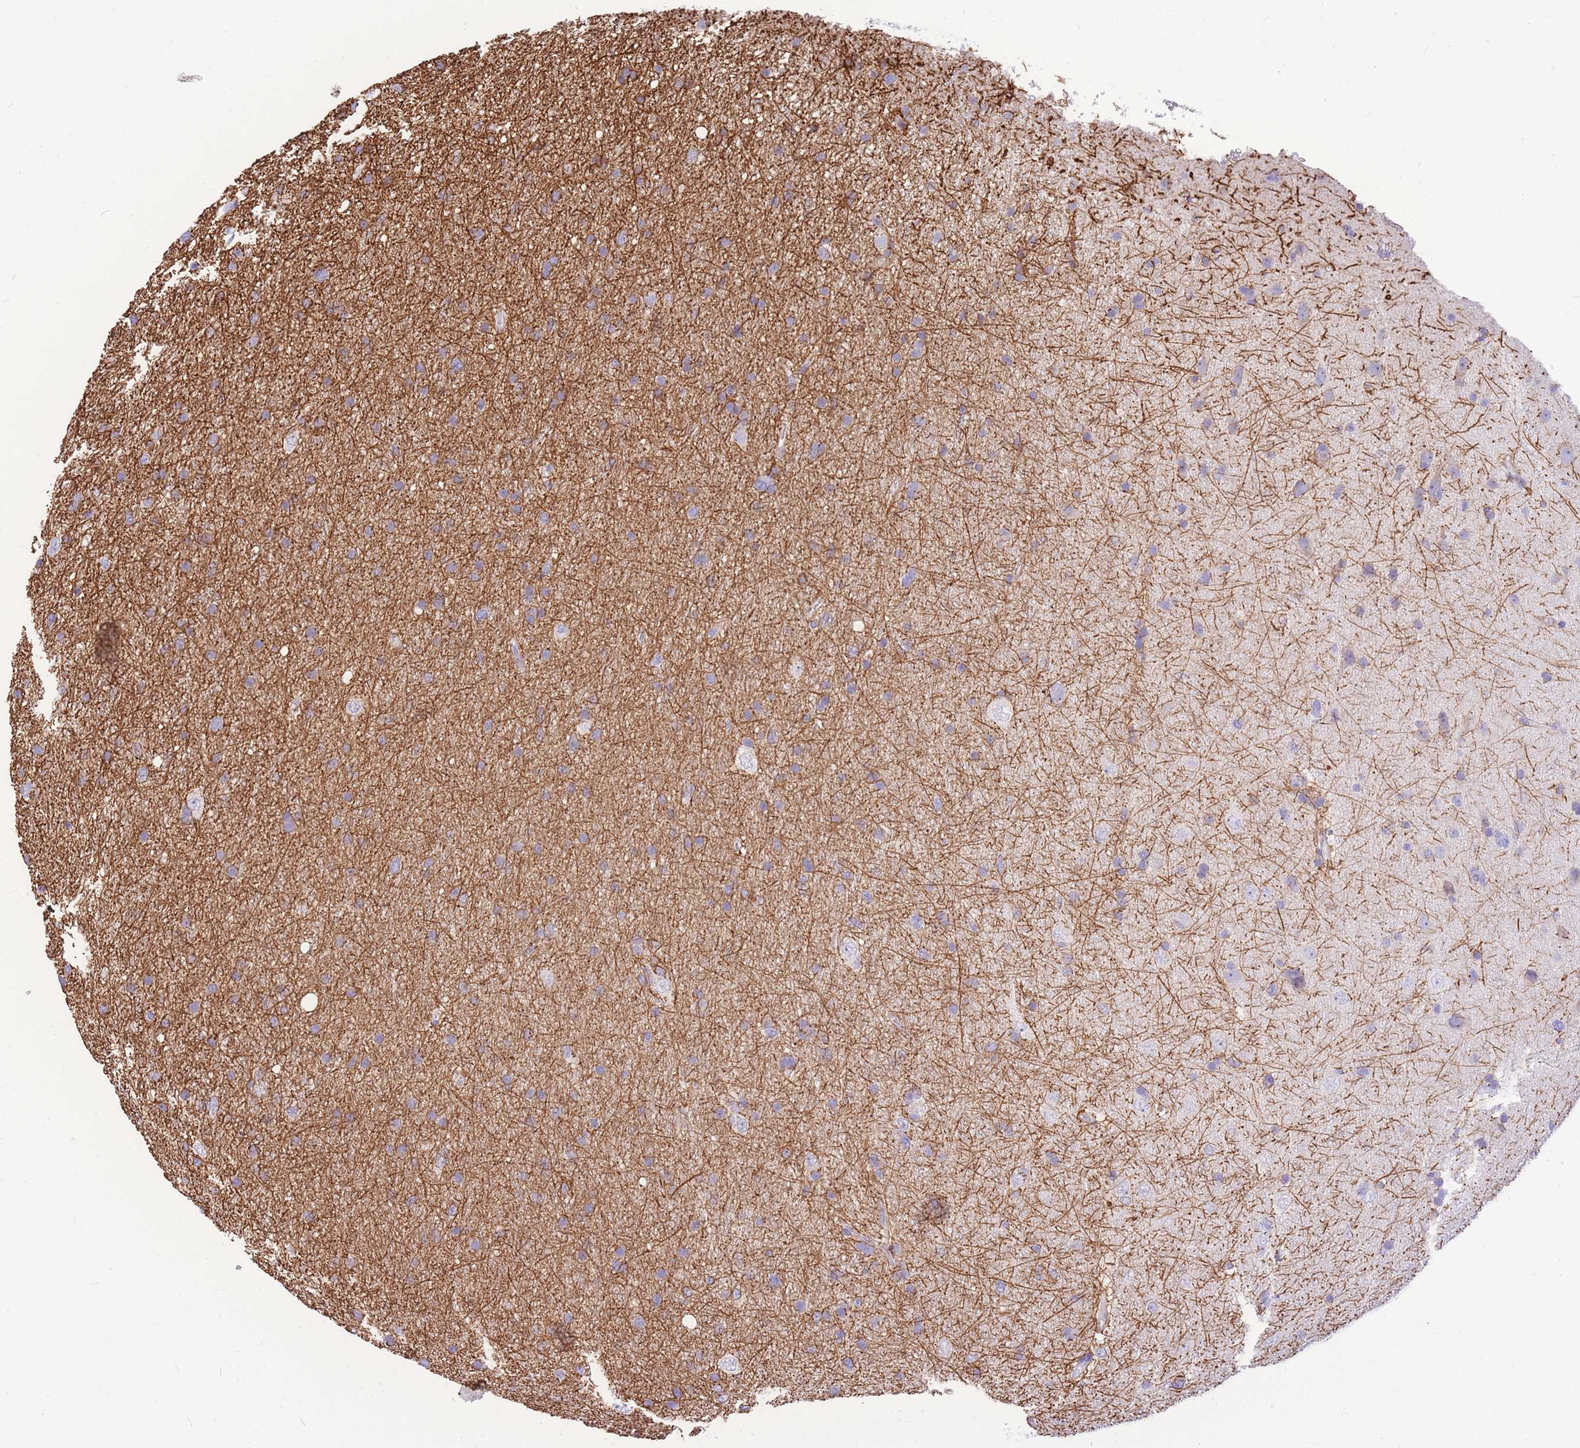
{"staining": {"intensity": "negative", "quantity": "none", "location": "none"}, "tissue": "glioma", "cell_type": "Tumor cells", "image_type": "cancer", "snomed": [{"axis": "morphology", "description": "Glioma, malignant, Low grade"}, {"axis": "topography", "description": "Cerebral cortex"}], "caption": "Tumor cells show no significant protein expression in glioma.", "gene": "ZNF311", "patient": {"sex": "female", "age": 39}}